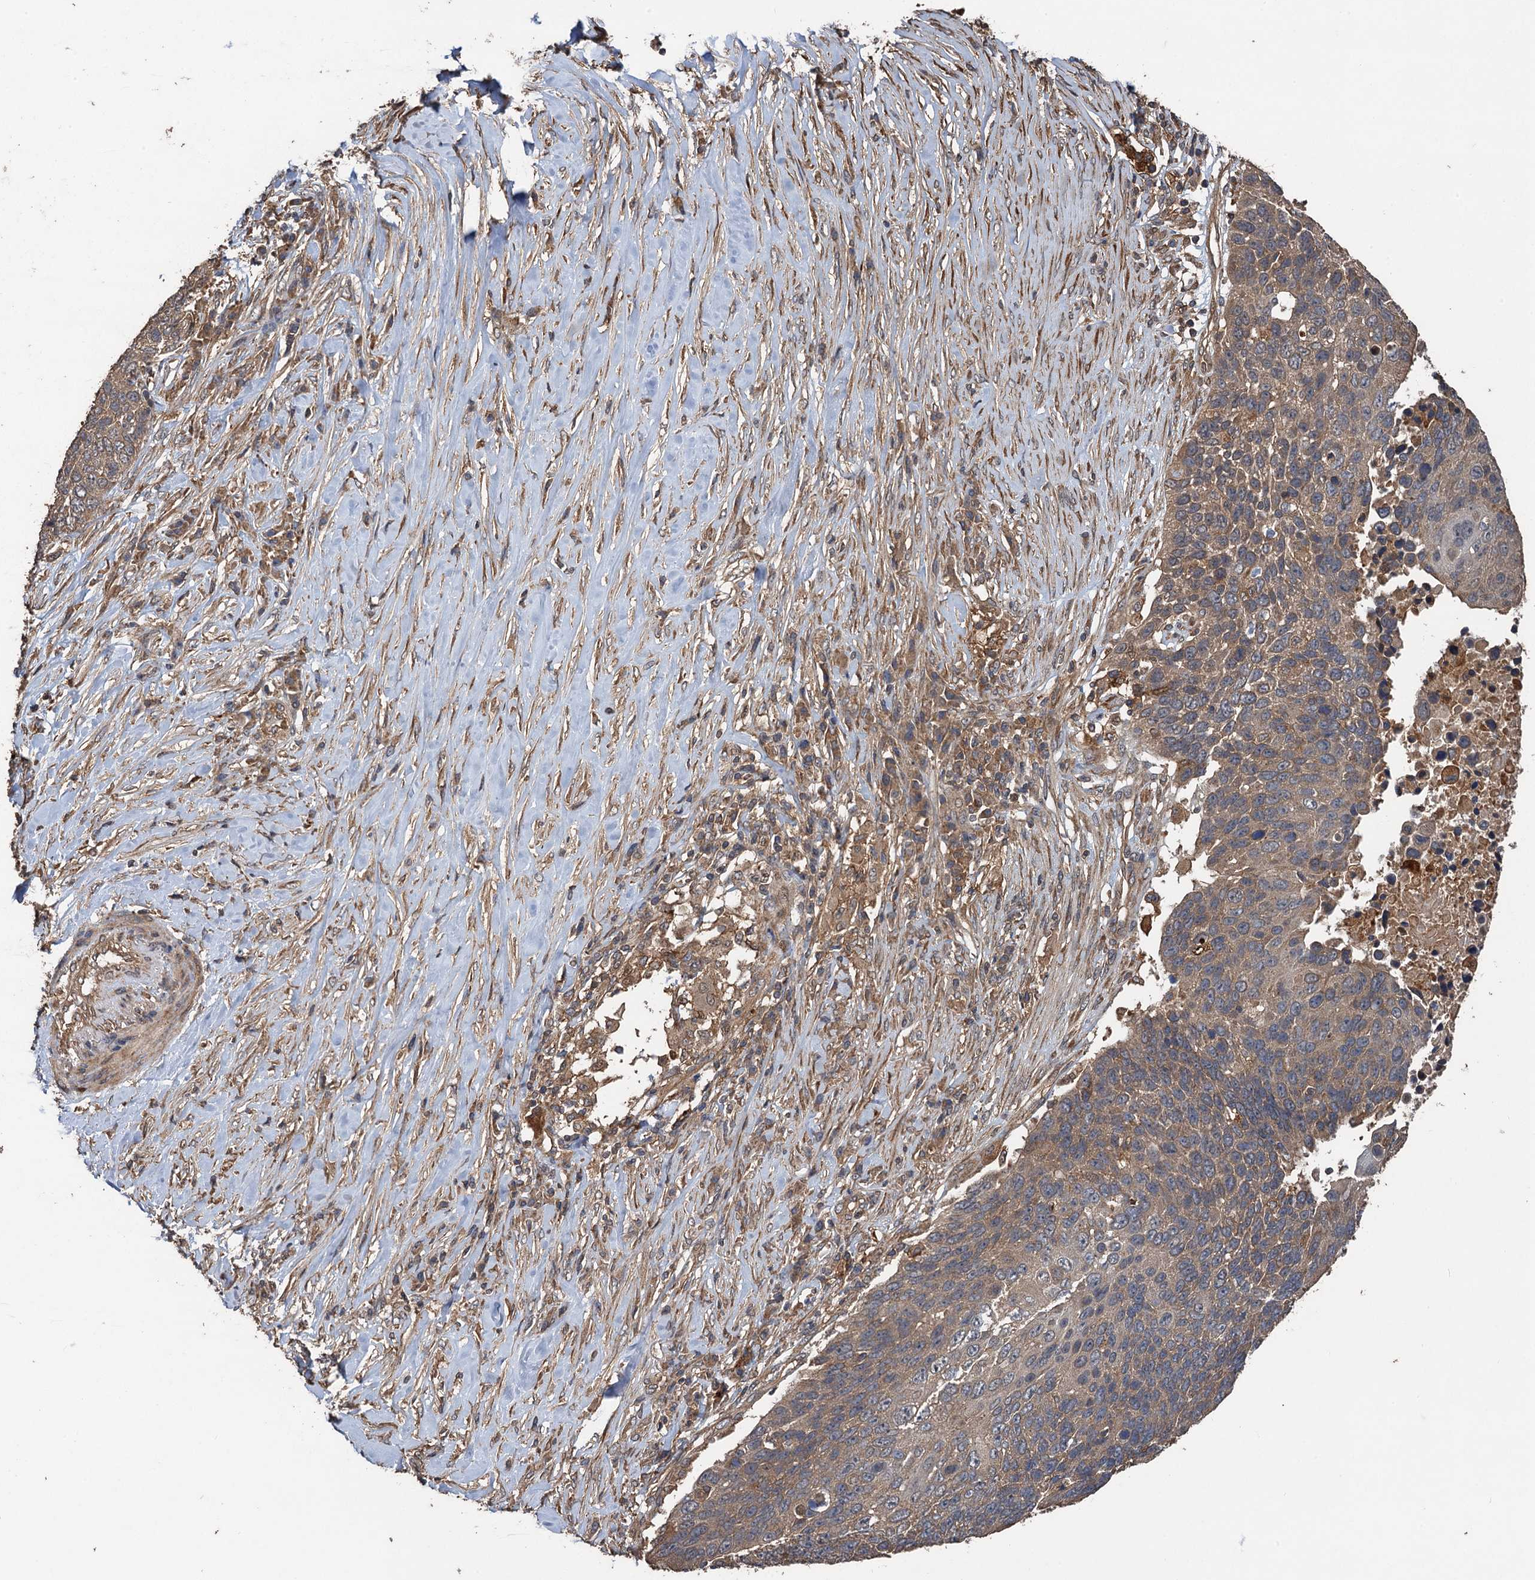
{"staining": {"intensity": "weak", "quantity": ">75%", "location": "cytoplasmic/membranous"}, "tissue": "lung cancer", "cell_type": "Tumor cells", "image_type": "cancer", "snomed": [{"axis": "morphology", "description": "Normal tissue, NOS"}, {"axis": "morphology", "description": "Squamous cell carcinoma, NOS"}, {"axis": "topography", "description": "Lymph node"}, {"axis": "topography", "description": "Lung"}], "caption": "Immunohistochemical staining of squamous cell carcinoma (lung) exhibits weak cytoplasmic/membranous protein staining in approximately >75% of tumor cells. (DAB (3,3'-diaminobenzidine) IHC, brown staining for protein, blue staining for nuclei).", "gene": "TMEM39B", "patient": {"sex": "male", "age": 66}}